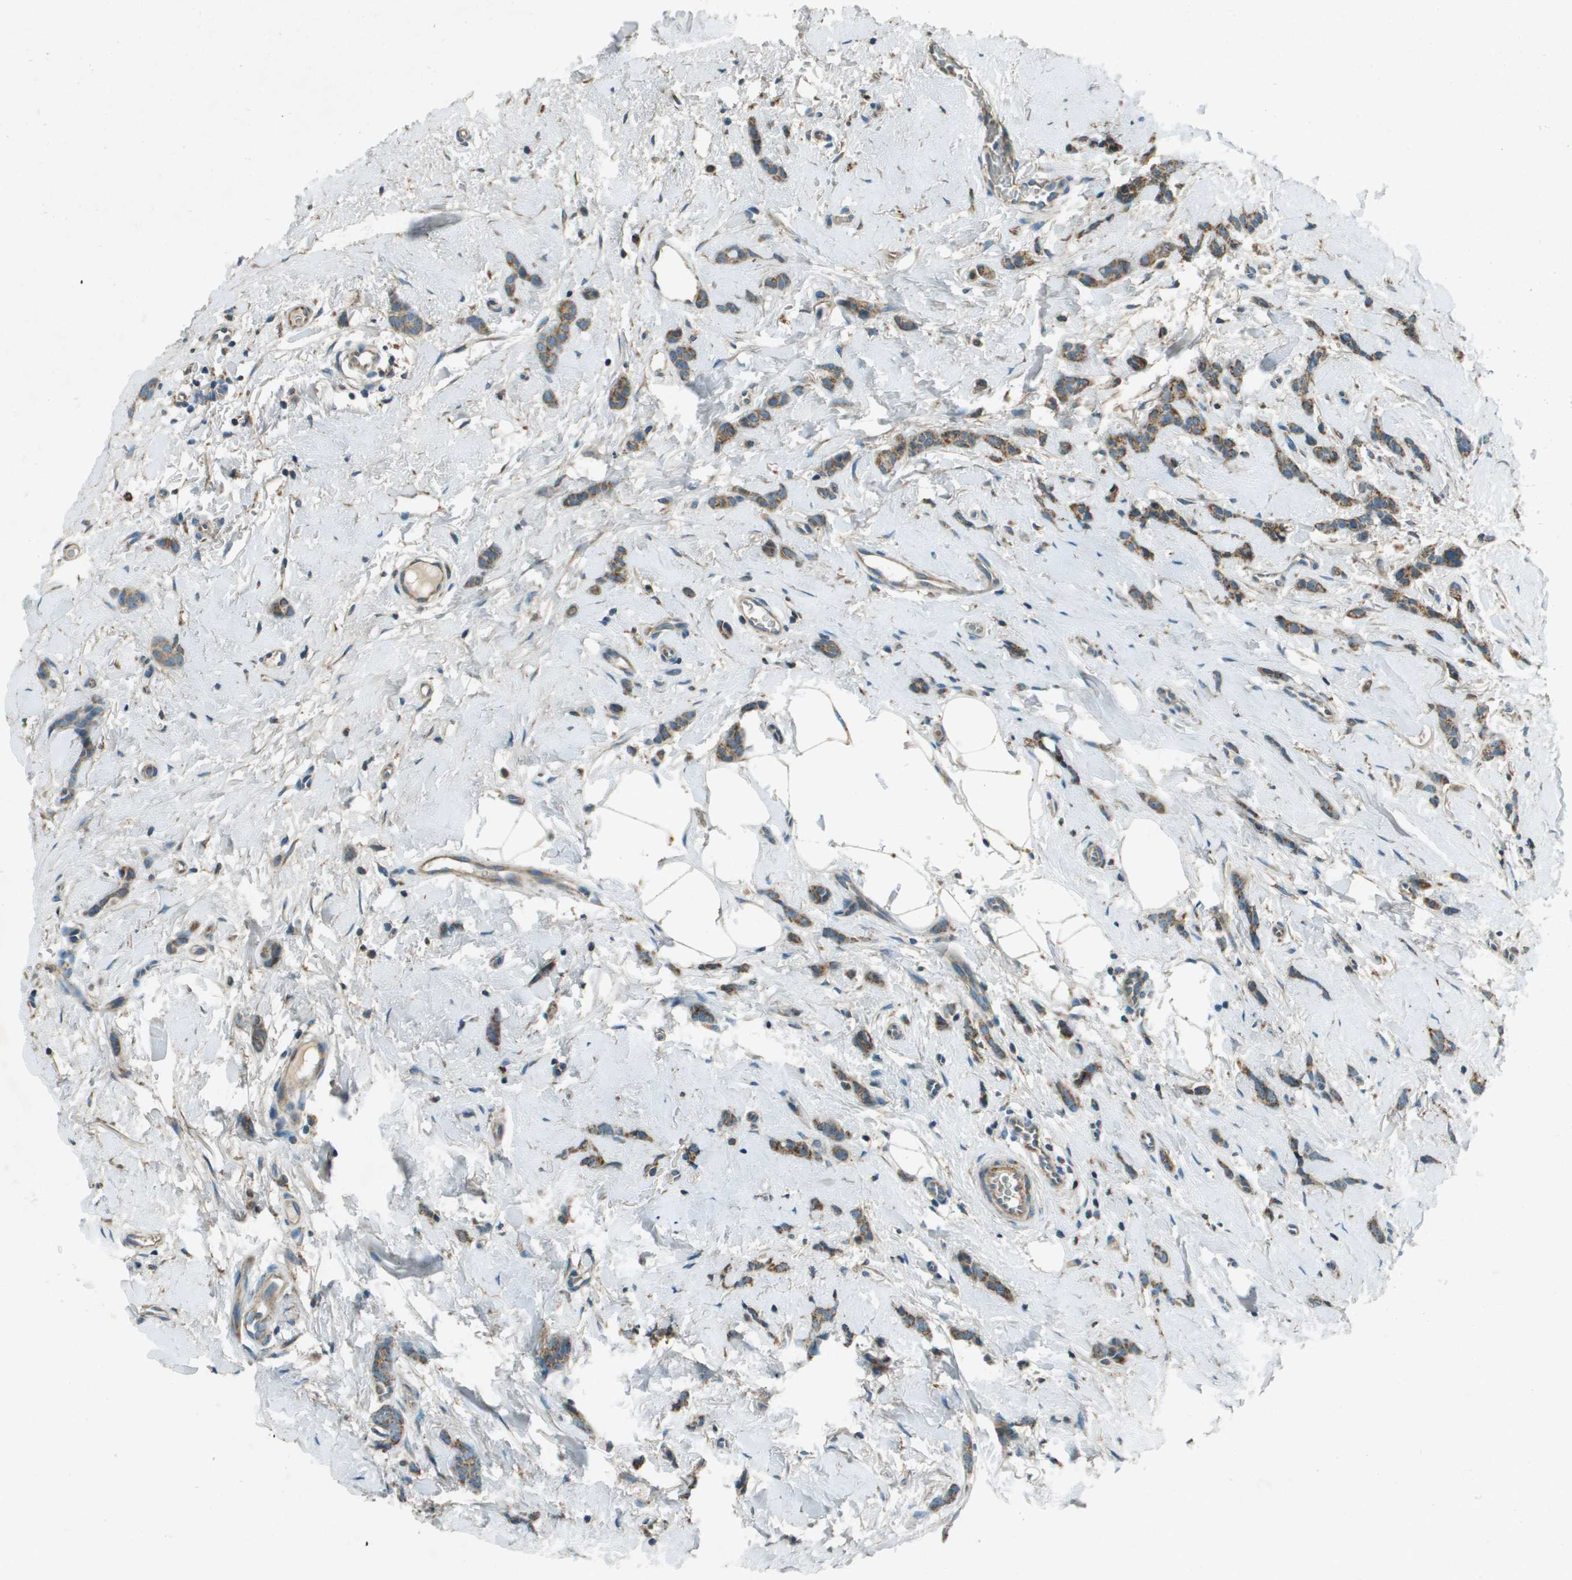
{"staining": {"intensity": "moderate", "quantity": ">75%", "location": "cytoplasmic/membranous"}, "tissue": "breast cancer", "cell_type": "Tumor cells", "image_type": "cancer", "snomed": [{"axis": "morphology", "description": "Lobular carcinoma"}, {"axis": "topography", "description": "Skin"}, {"axis": "topography", "description": "Breast"}], "caption": "A medium amount of moderate cytoplasmic/membranous expression is identified in about >75% of tumor cells in lobular carcinoma (breast) tissue.", "gene": "MIGA1", "patient": {"sex": "female", "age": 46}}